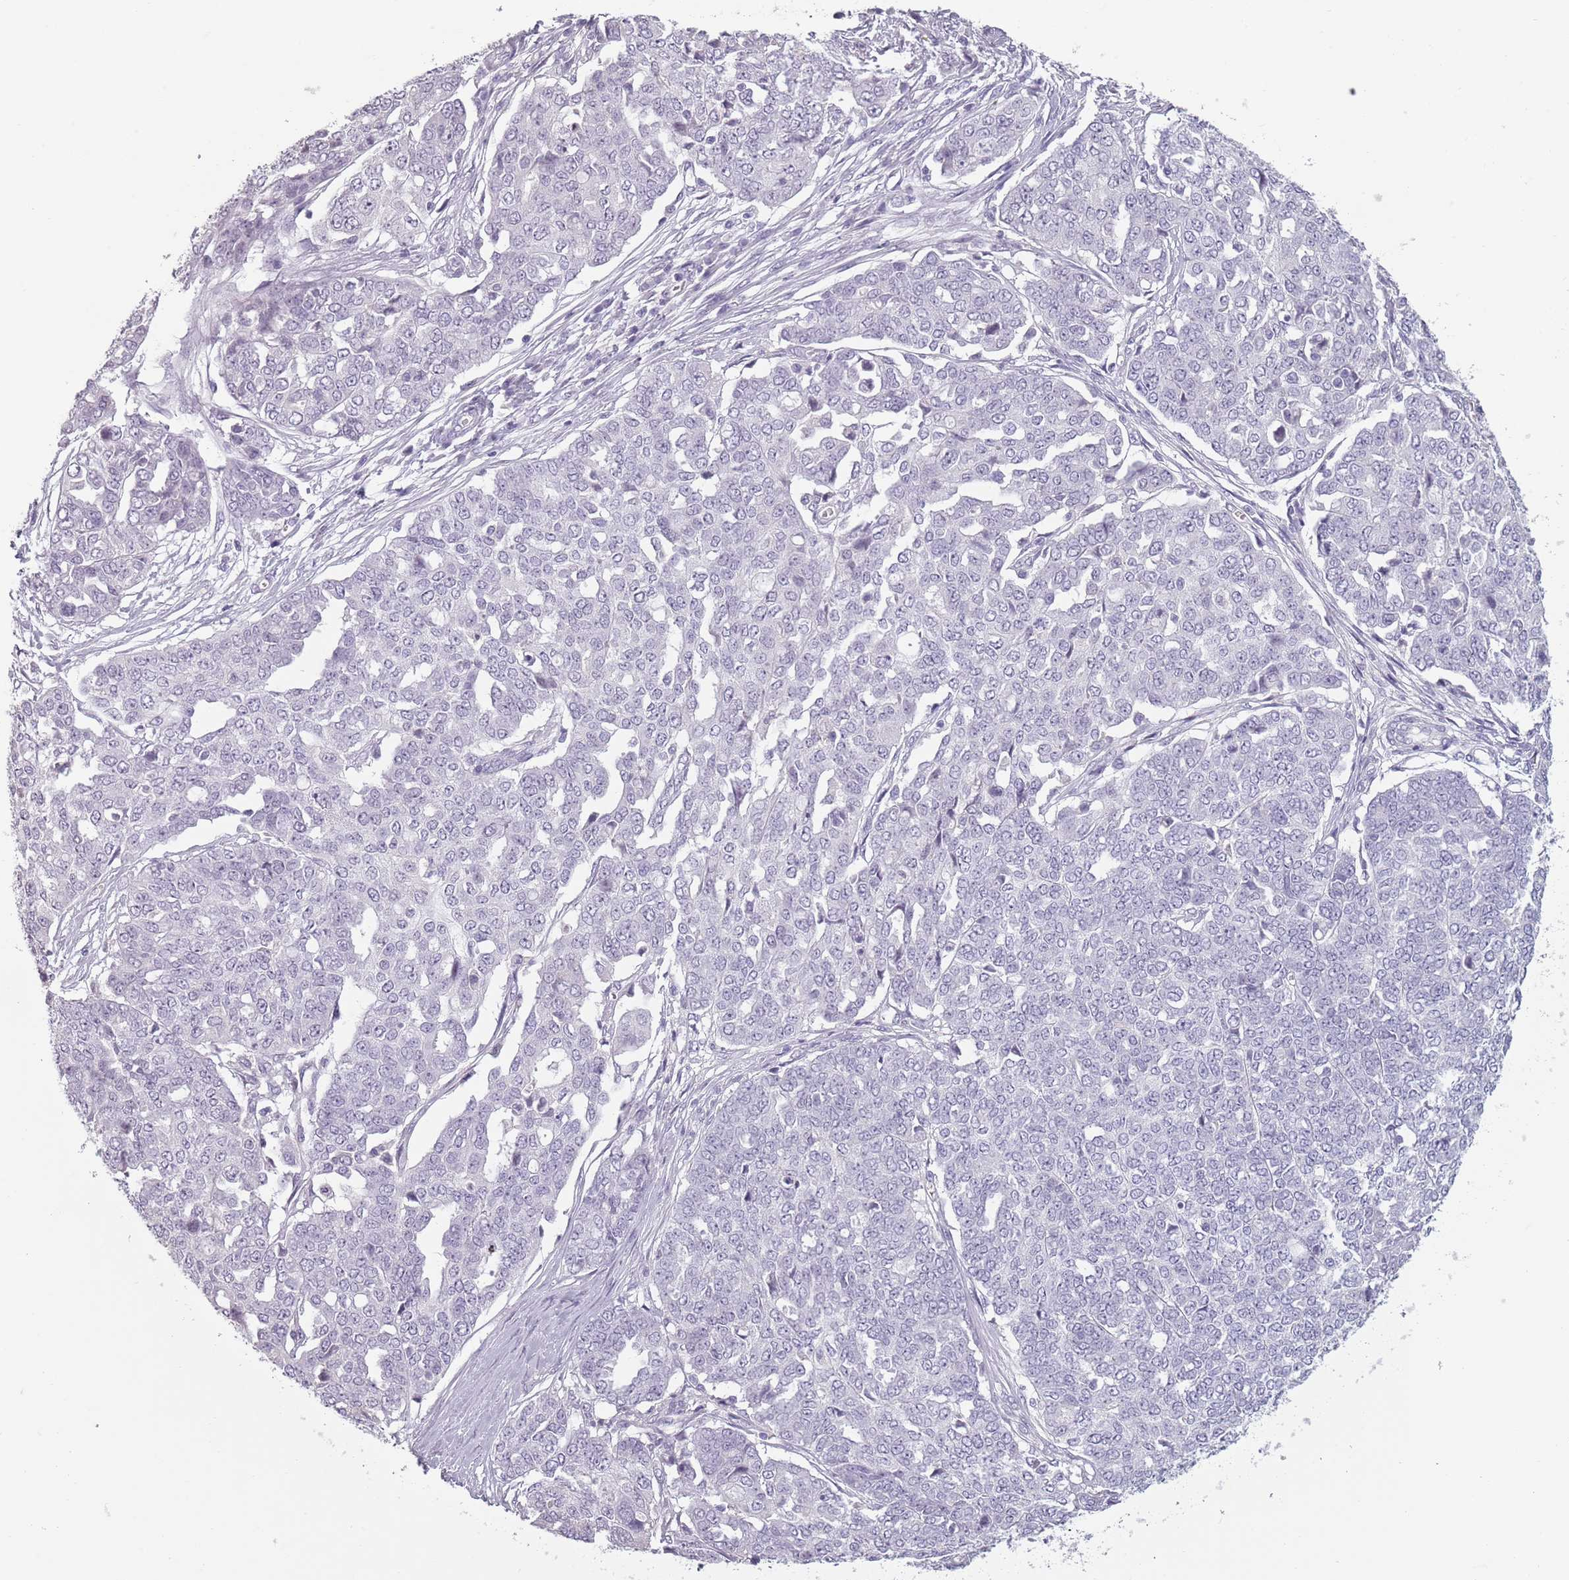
{"staining": {"intensity": "negative", "quantity": "none", "location": "none"}, "tissue": "ovarian cancer", "cell_type": "Tumor cells", "image_type": "cancer", "snomed": [{"axis": "morphology", "description": "Cystadenocarcinoma, serous, NOS"}, {"axis": "topography", "description": "Soft tissue"}, {"axis": "topography", "description": "Ovary"}], "caption": "Ovarian serous cystadenocarcinoma was stained to show a protein in brown. There is no significant staining in tumor cells.", "gene": "PIEZO1", "patient": {"sex": "female", "age": 57}}